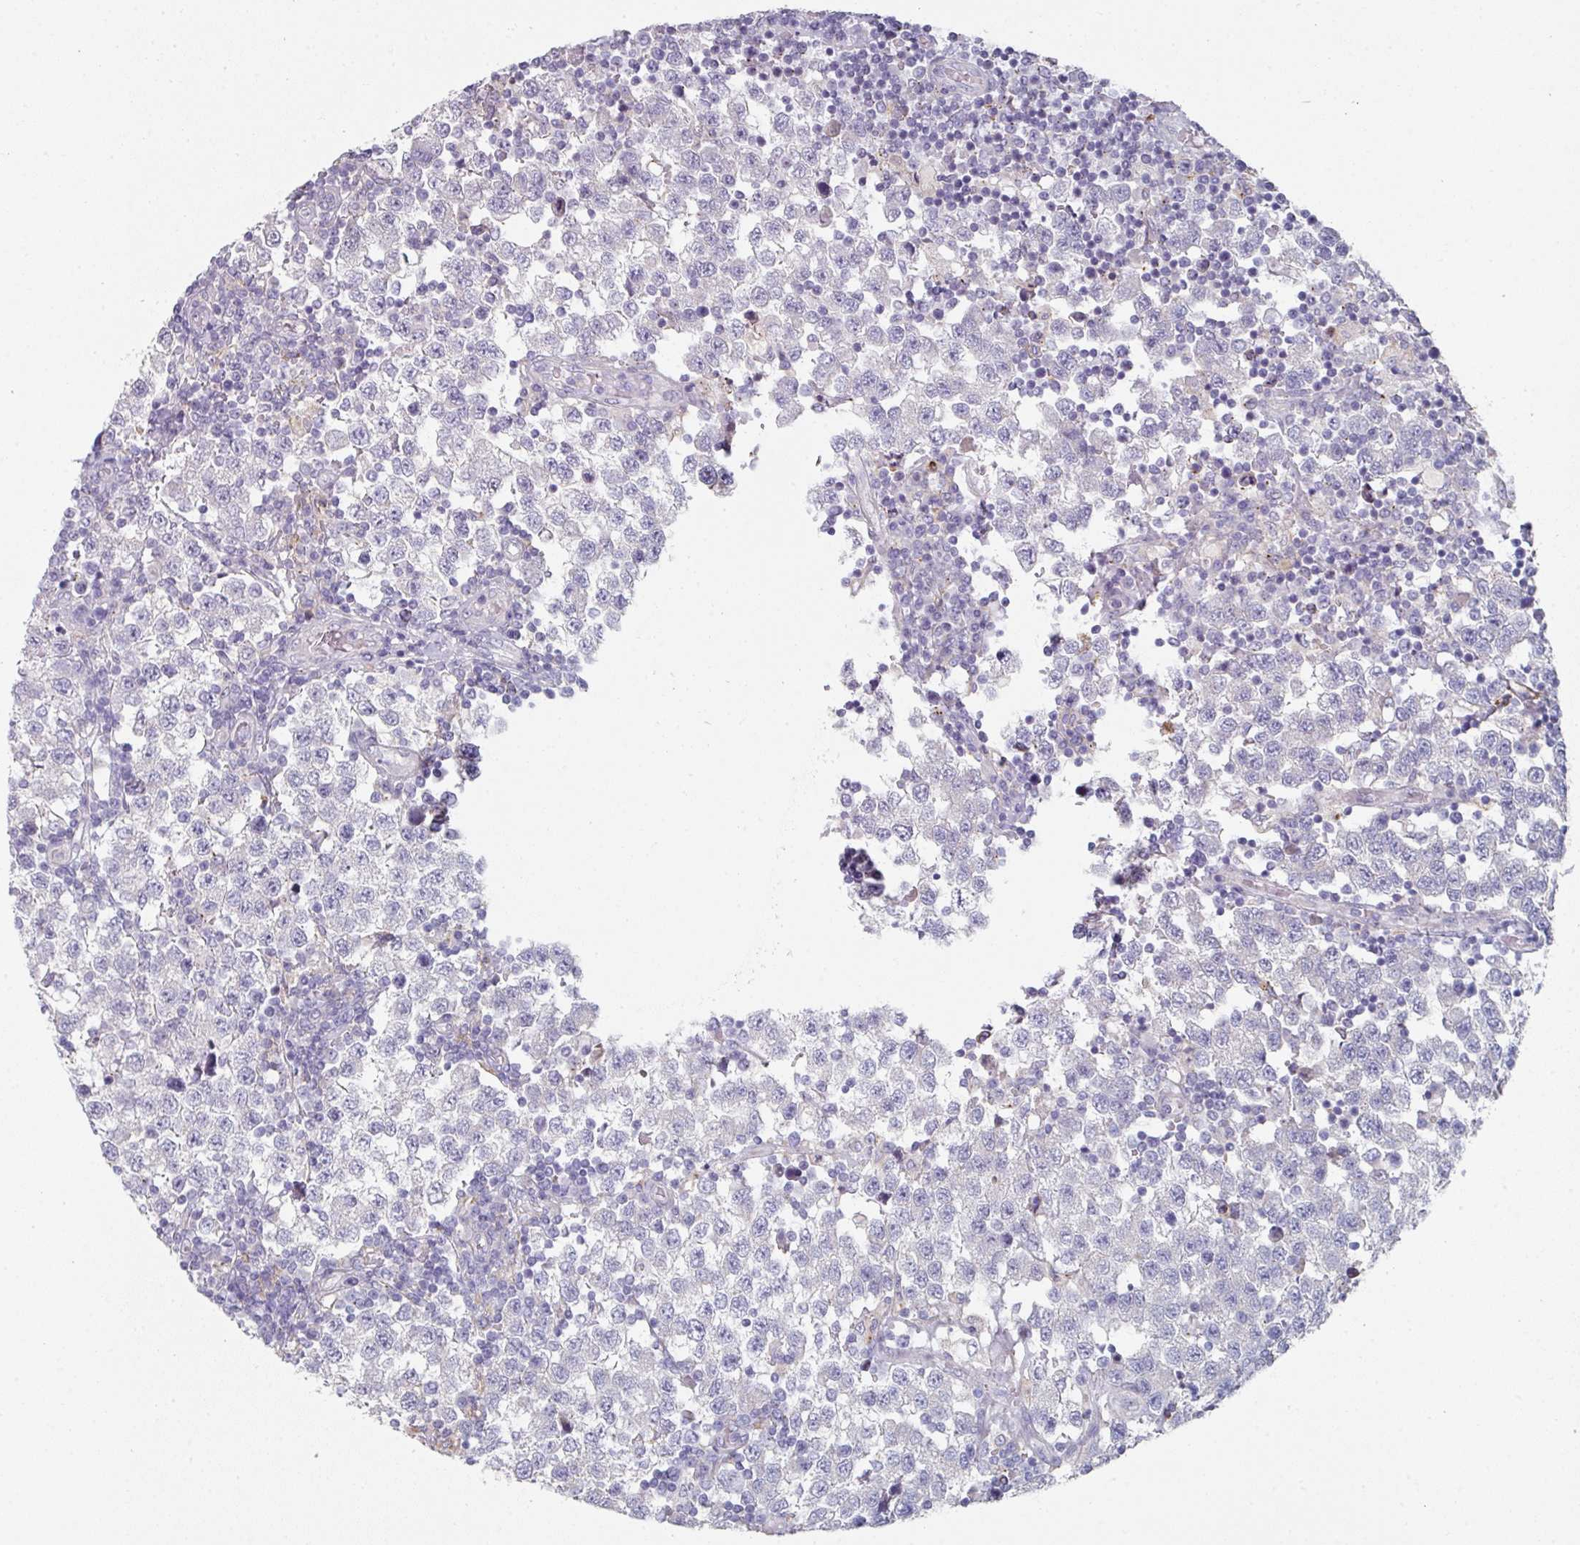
{"staining": {"intensity": "negative", "quantity": "none", "location": "none"}, "tissue": "testis cancer", "cell_type": "Tumor cells", "image_type": "cancer", "snomed": [{"axis": "morphology", "description": "Seminoma, NOS"}, {"axis": "topography", "description": "Testis"}], "caption": "This is an immunohistochemistry histopathology image of human testis cancer. There is no staining in tumor cells.", "gene": "WSB2", "patient": {"sex": "male", "age": 34}}